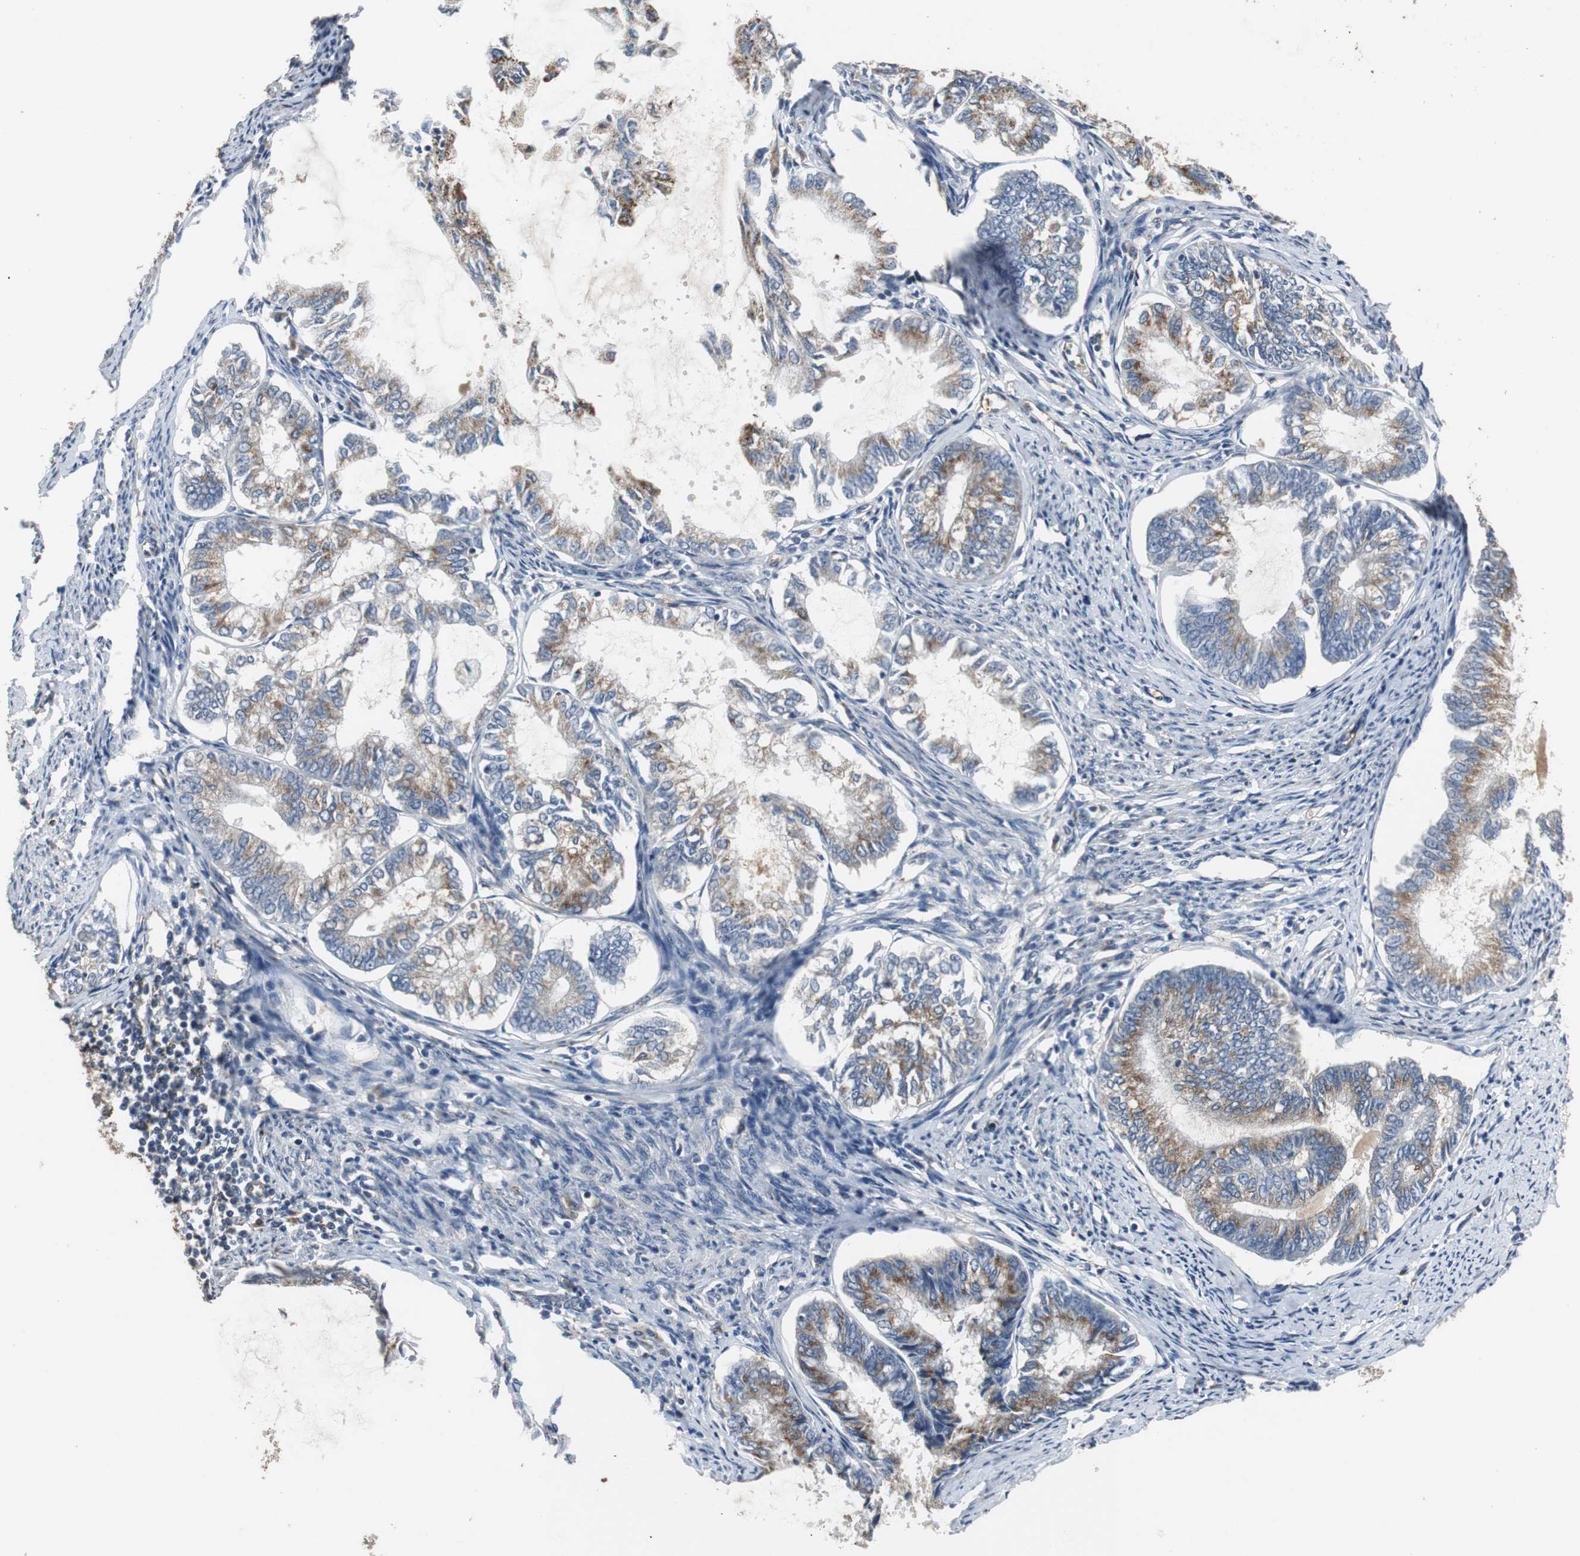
{"staining": {"intensity": "moderate", "quantity": ">75%", "location": "cytoplasmic/membranous"}, "tissue": "endometrial cancer", "cell_type": "Tumor cells", "image_type": "cancer", "snomed": [{"axis": "morphology", "description": "Adenocarcinoma, NOS"}, {"axis": "topography", "description": "Endometrium"}], "caption": "Tumor cells exhibit medium levels of moderate cytoplasmic/membranous positivity in approximately >75% of cells in human adenocarcinoma (endometrial).", "gene": "JTB", "patient": {"sex": "female", "age": 86}}